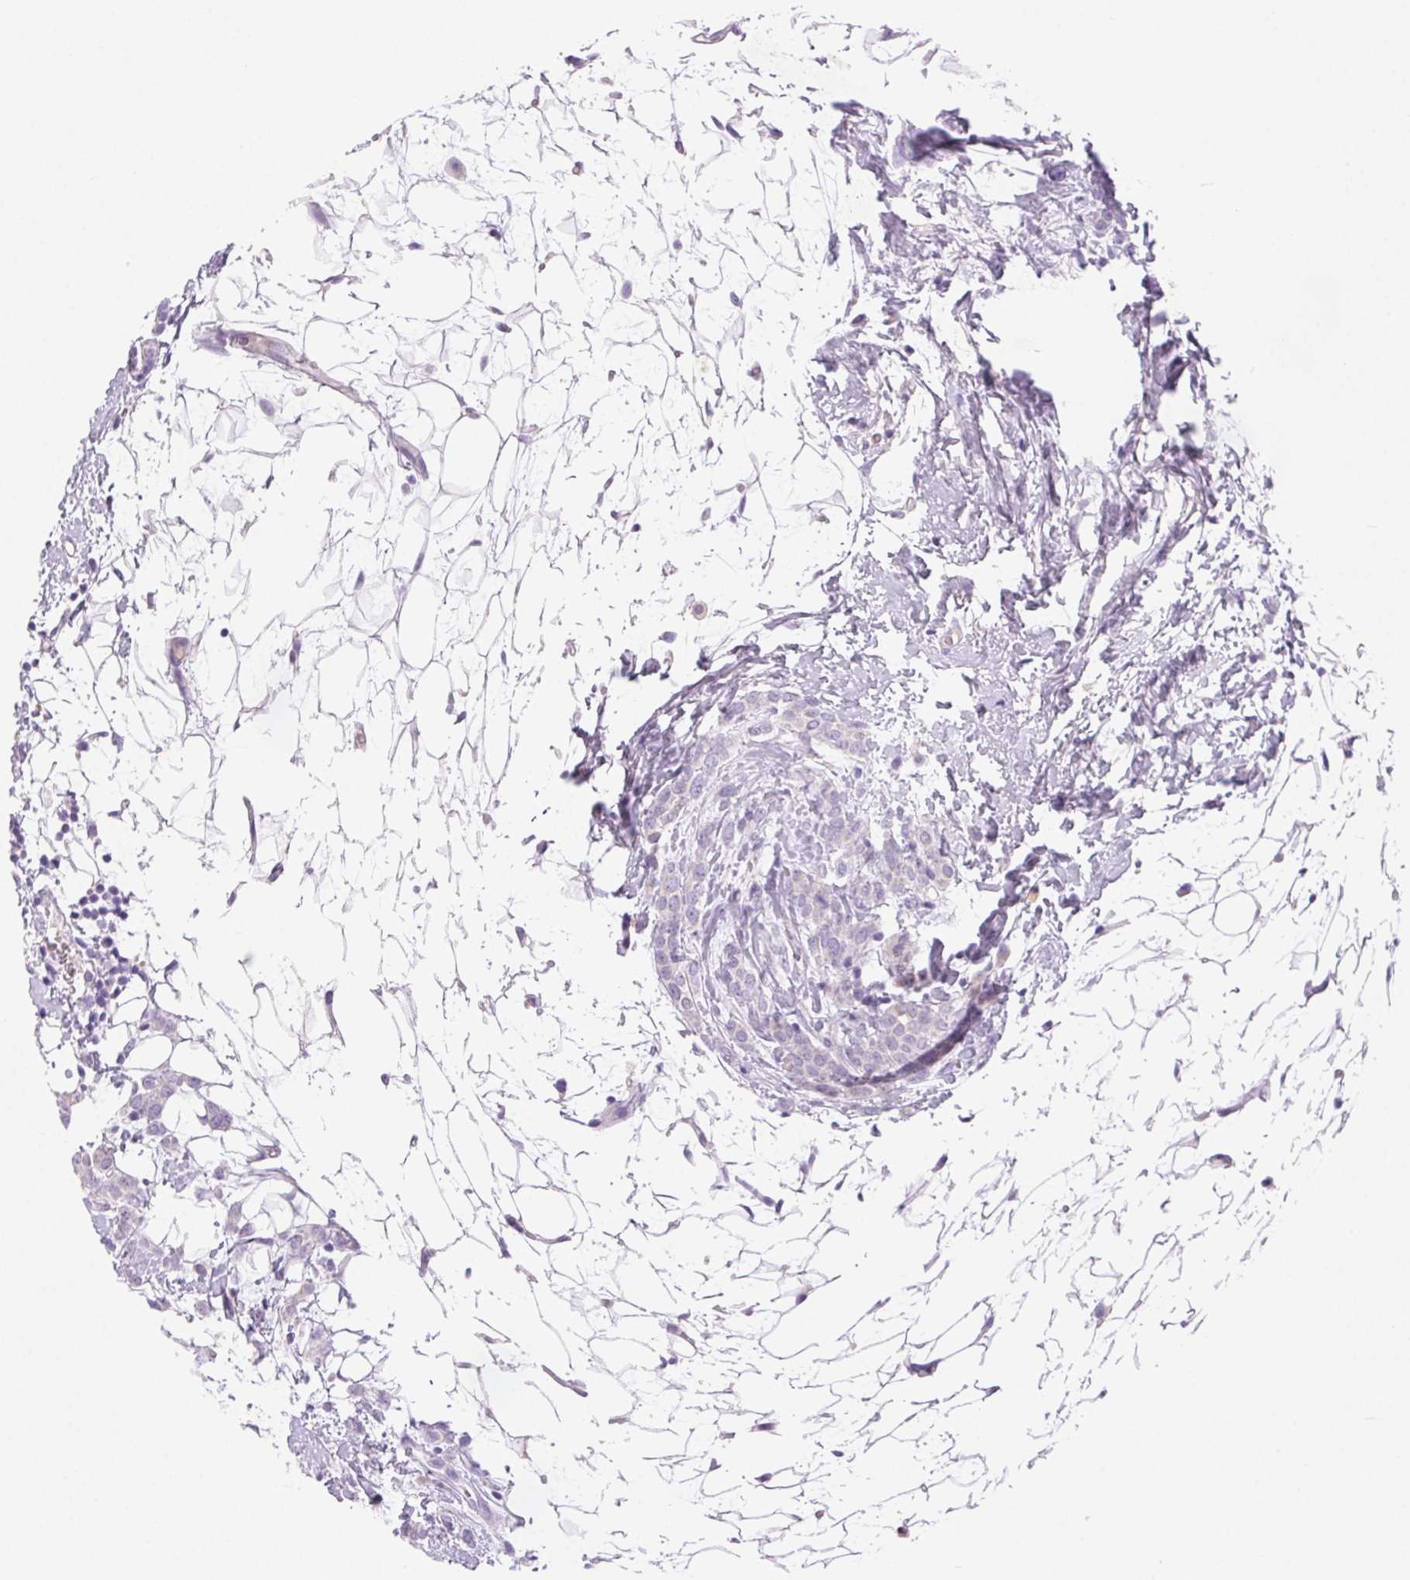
{"staining": {"intensity": "negative", "quantity": "none", "location": "none"}, "tissue": "breast cancer", "cell_type": "Tumor cells", "image_type": "cancer", "snomed": [{"axis": "morphology", "description": "Lobular carcinoma"}, {"axis": "topography", "description": "Breast"}], "caption": "This is an immunohistochemistry histopathology image of human breast cancer. There is no expression in tumor cells.", "gene": "ARHGAP11B", "patient": {"sex": "female", "age": 49}}